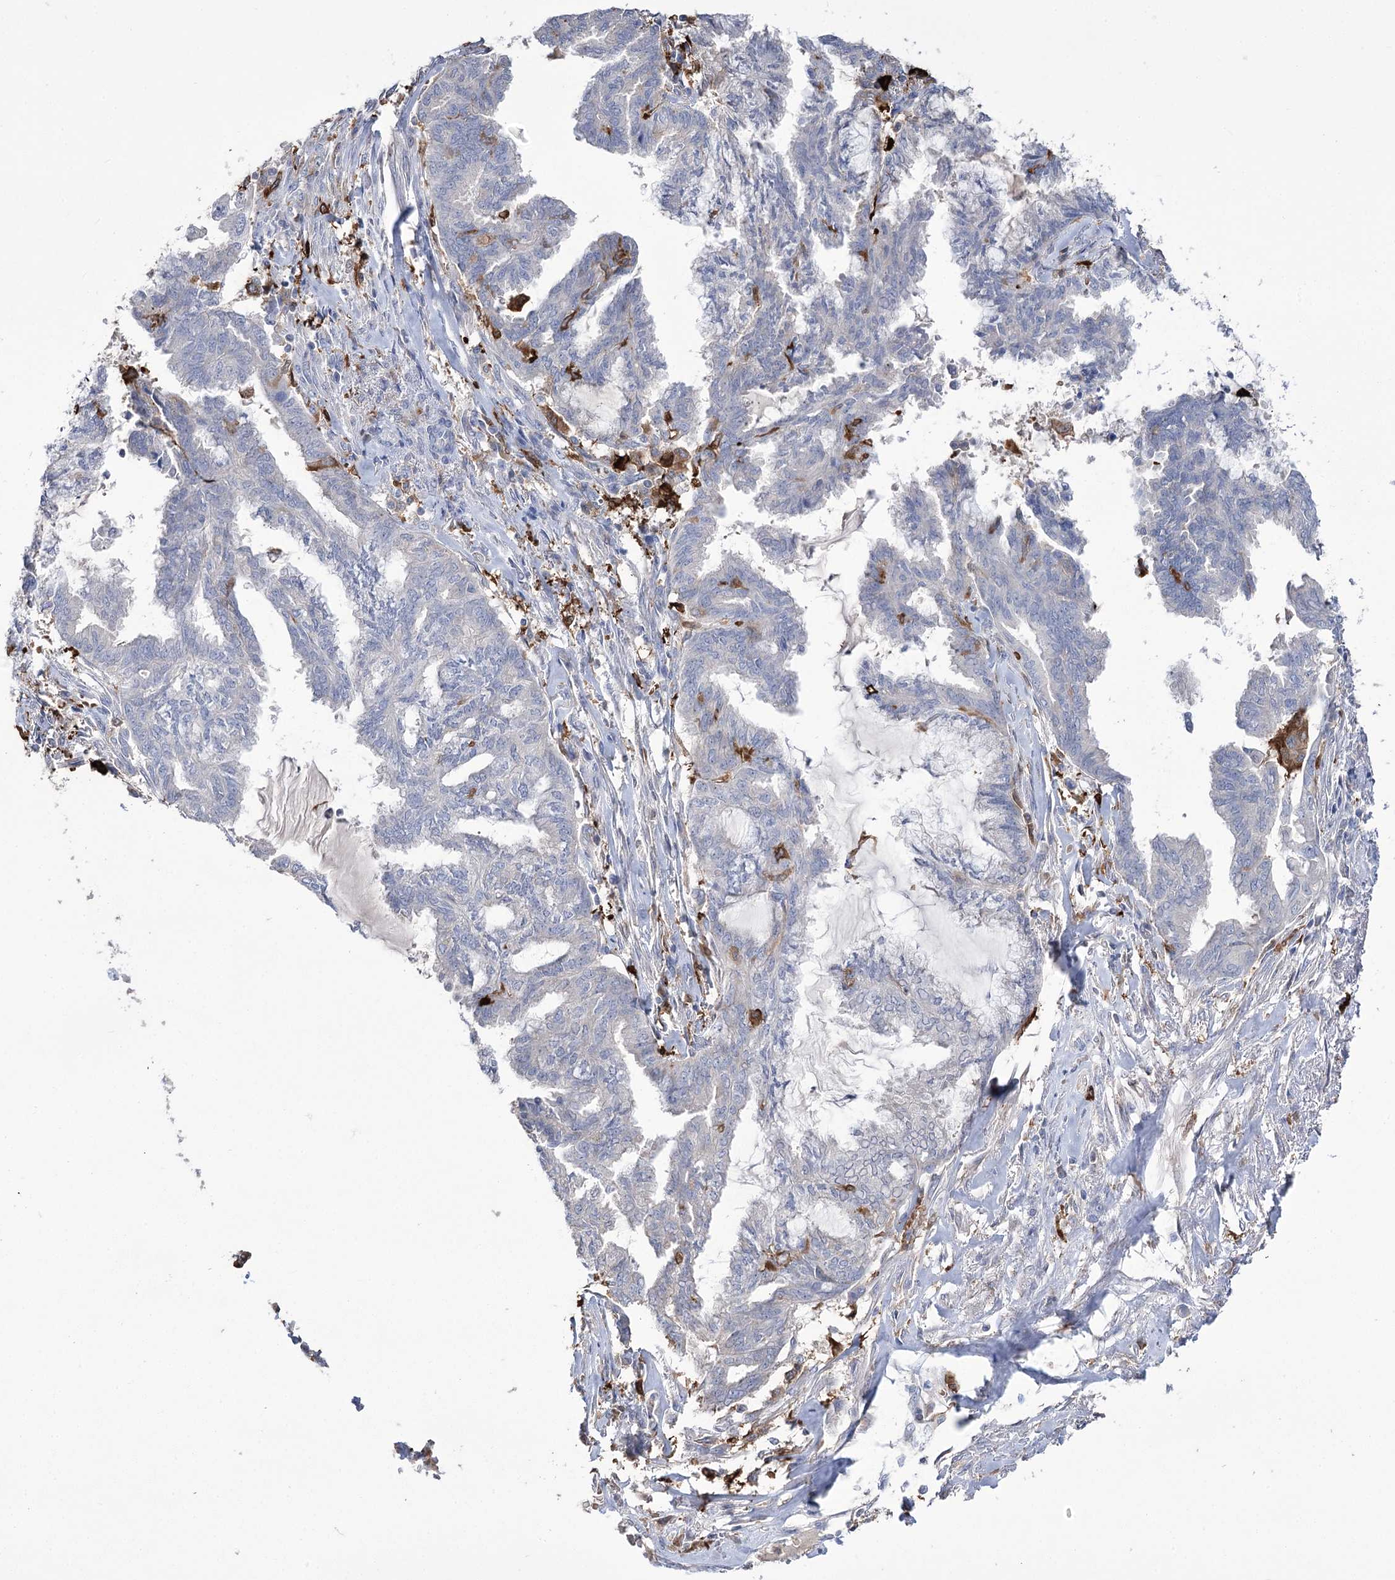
{"staining": {"intensity": "negative", "quantity": "none", "location": "none"}, "tissue": "endometrial cancer", "cell_type": "Tumor cells", "image_type": "cancer", "snomed": [{"axis": "morphology", "description": "Adenocarcinoma, NOS"}, {"axis": "topography", "description": "Endometrium"}], "caption": "IHC histopathology image of neoplastic tissue: endometrial adenocarcinoma stained with DAB demonstrates no significant protein expression in tumor cells. (DAB immunohistochemistry, high magnification).", "gene": "ZNF622", "patient": {"sex": "female", "age": 86}}